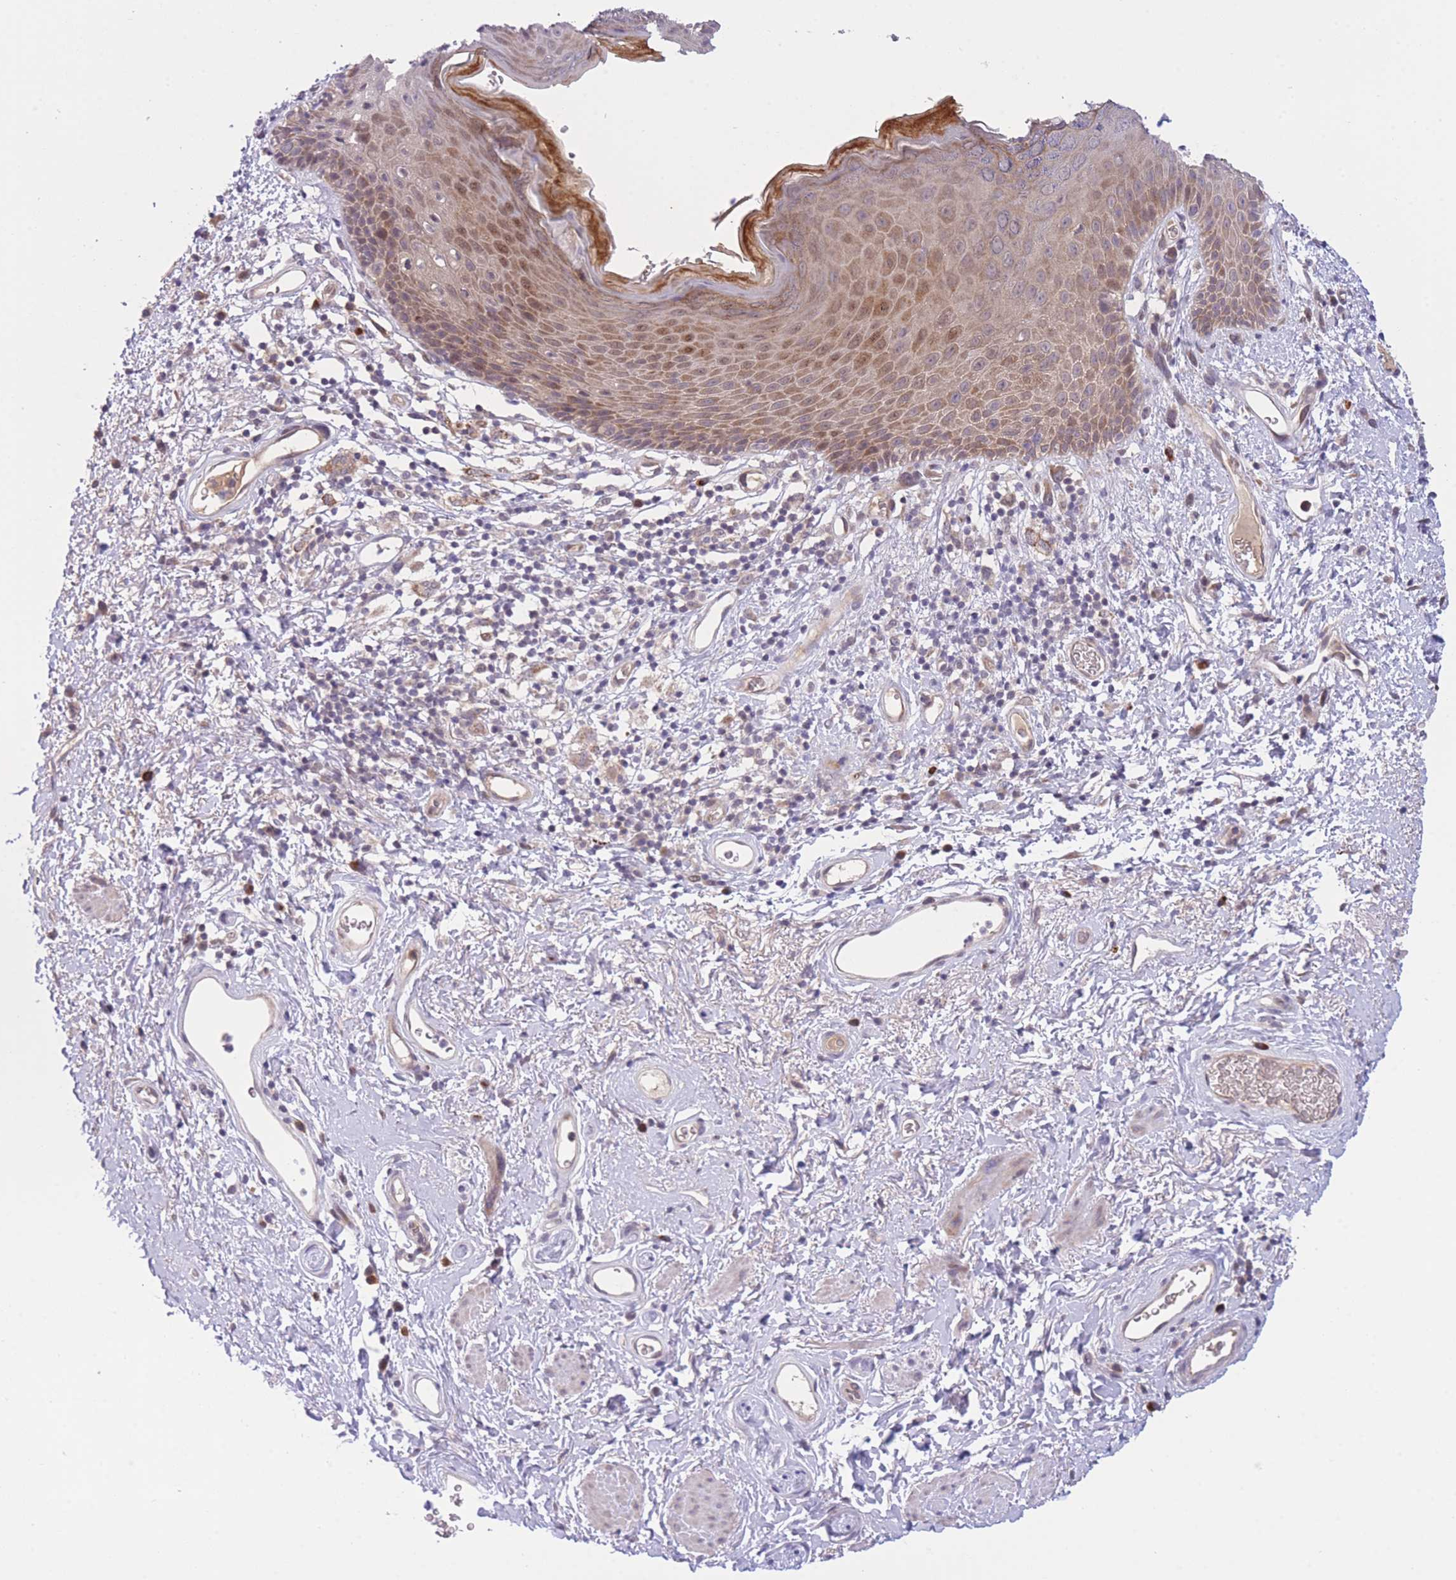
{"staining": {"intensity": "moderate", "quantity": ">75%", "location": "cytoplasmic/membranous,nuclear"}, "tissue": "skin", "cell_type": "Epidermal cells", "image_type": "normal", "snomed": [{"axis": "morphology", "description": "Normal tissue, NOS"}, {"axis": "topography", "description": "Anal"}], "caption": "Human skin stained with a brown dye displays moderate cytoplasmic/membranous,nuclear positive expression in approximately >75% of epidermal cells.", "gene": "CDC25B", "patient": {"sex": "female", "age": 46}}